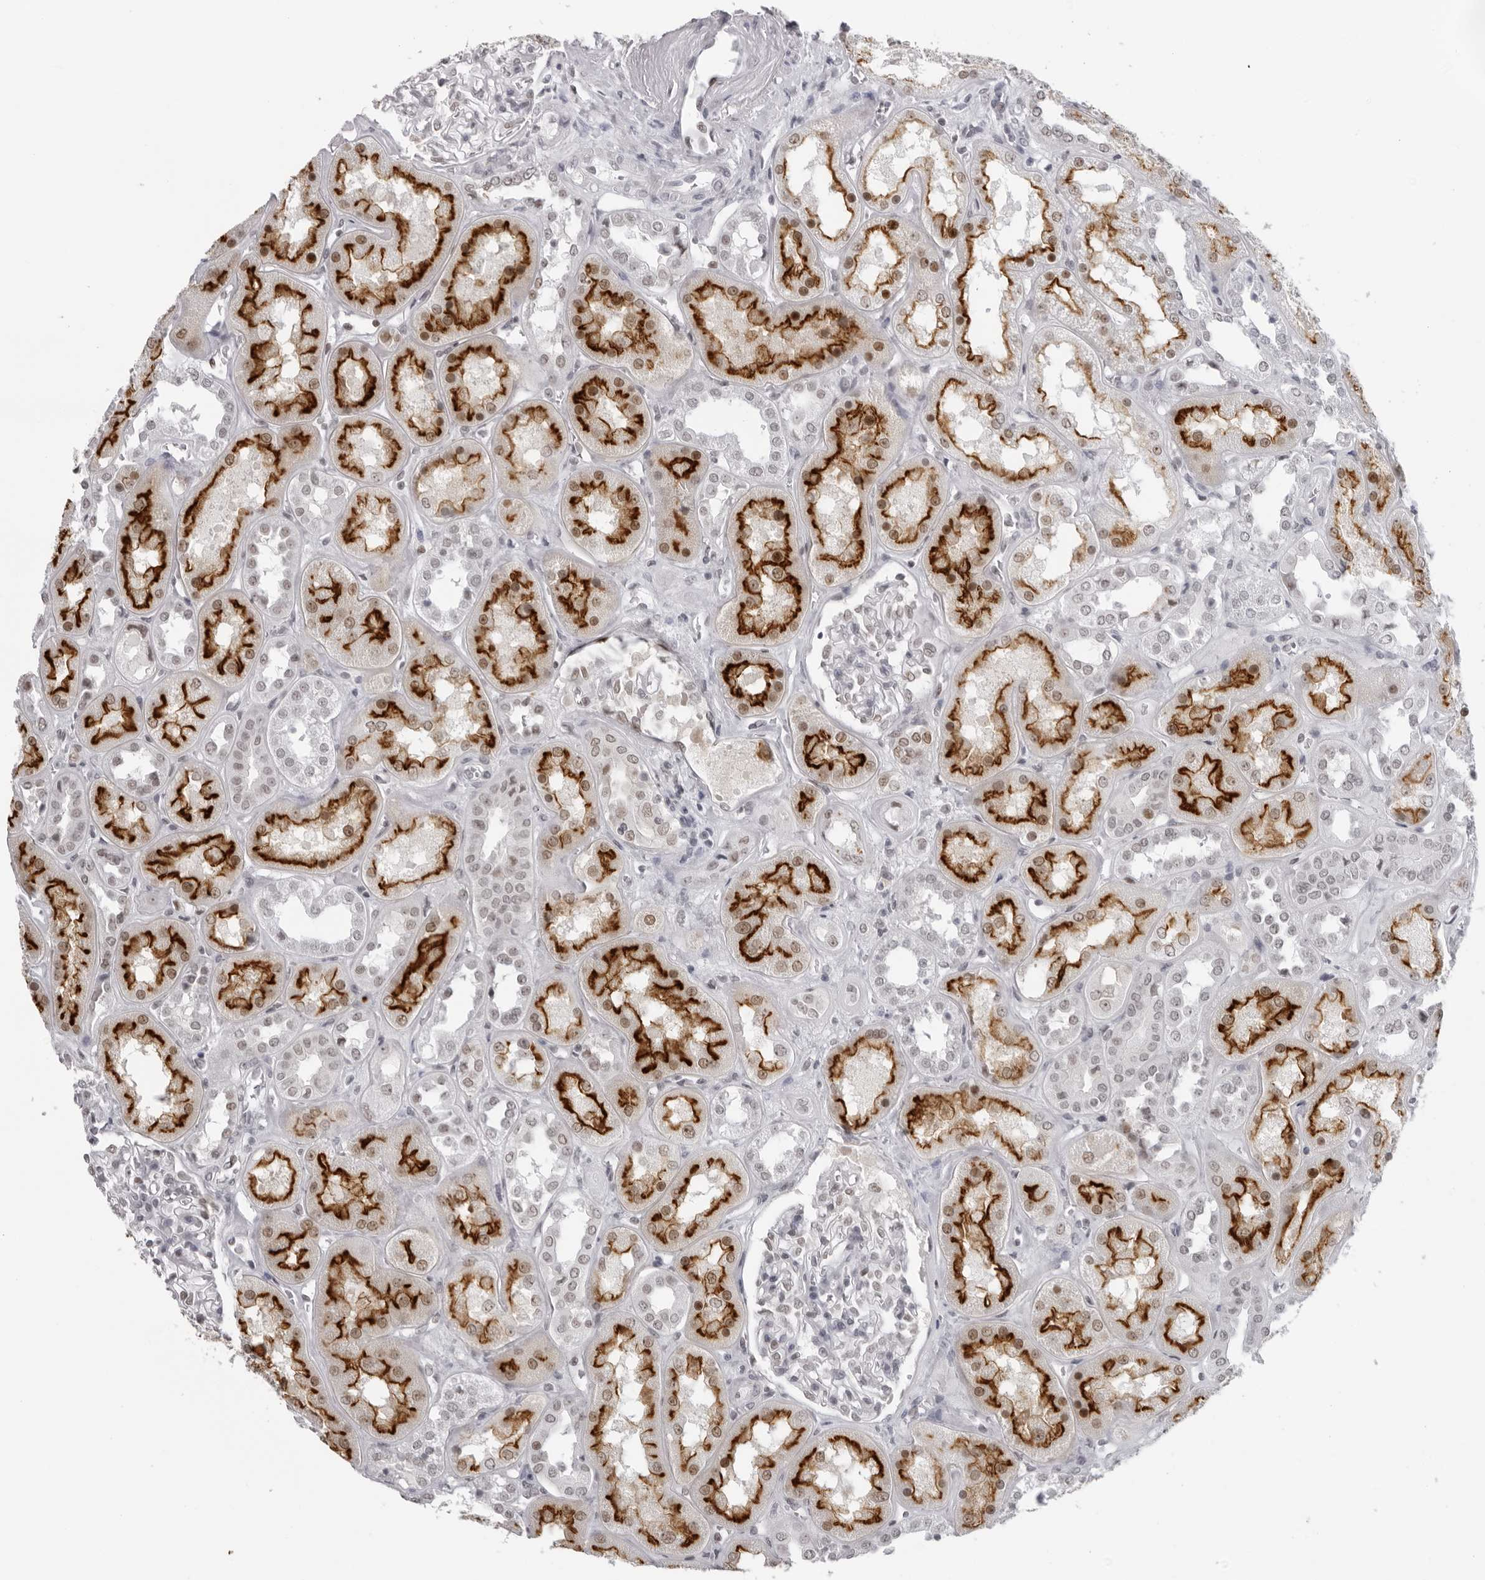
{"staining": {"intensity": "moderate", "quantity": "<25%", "location": "nuclear"}, "tissue": "kidney", "cell_type": "Cells in glomeruli", "image_type": "normal", "snomed": [{"axis": "morphology", "description": "Normal tissue, NOS"}, {"axis": "topography", "description": "Kidney"}], "caption": "Moderate nuclear protein staining is appreciated in approximately <25% of cells in glomeruli in kidney.", "gene": "ESPN", "patient": {"sex": "male", "age": 70}}